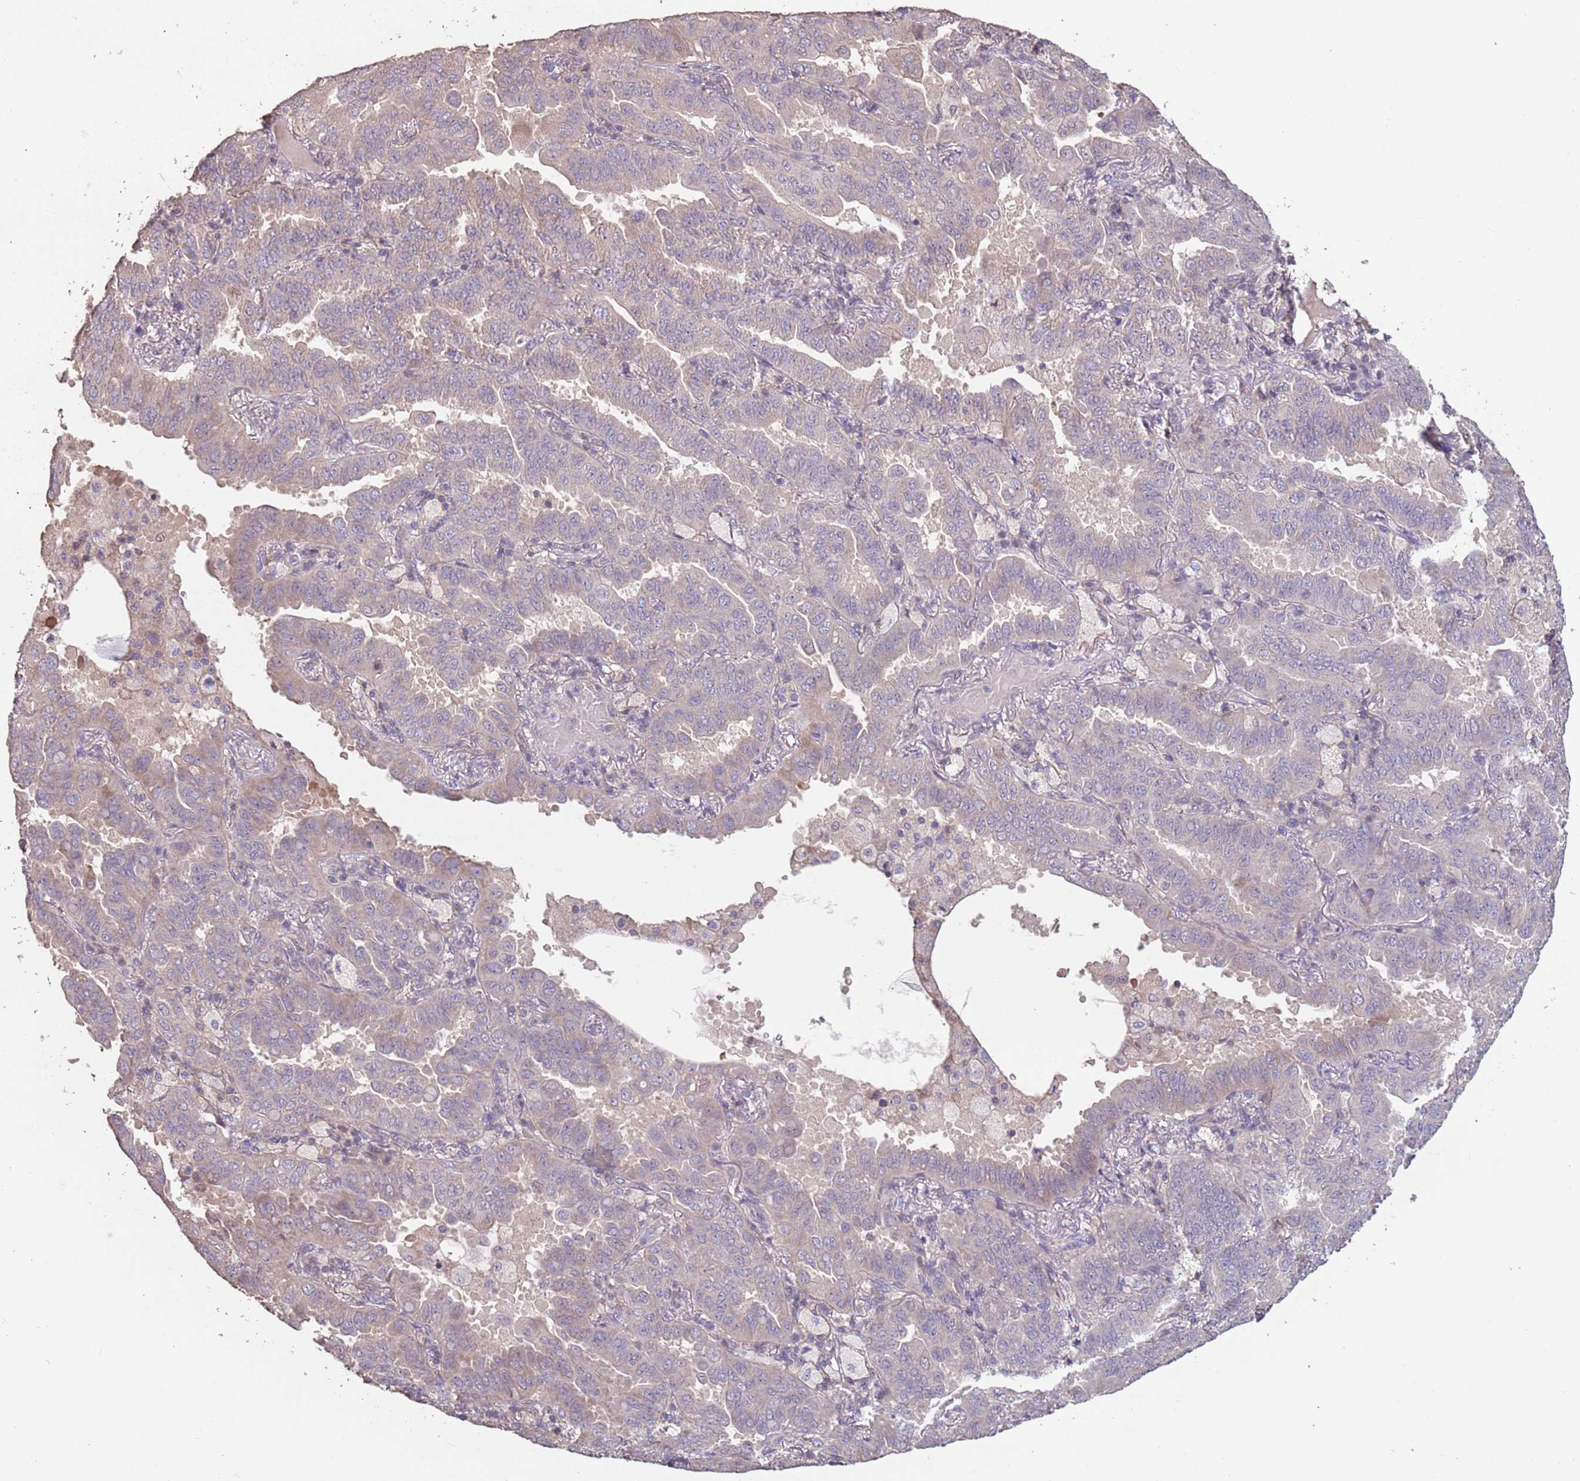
{"staining": {"intensity": "weak", "quantity": "25%-75%", "location": "cytoplasmic/membranous"}, "tissue": "lung cancer", "cell_type": "Tumor cells", "image_type": "cancer", "snomed": [{"axis": "morphology", "description": "Adenocarcinoma, NOS"}, {"axis": "topography", "description": "Lung"}], "caption": "Lung adenocarcinoma was stained to show a protein in brown. There is low levels of weak cytoplasmic/membranous expression in approximately 25%-75% of tumor cells.", "gene": "MBD3L1", "patient": {"sex": "male", "age": 64}}